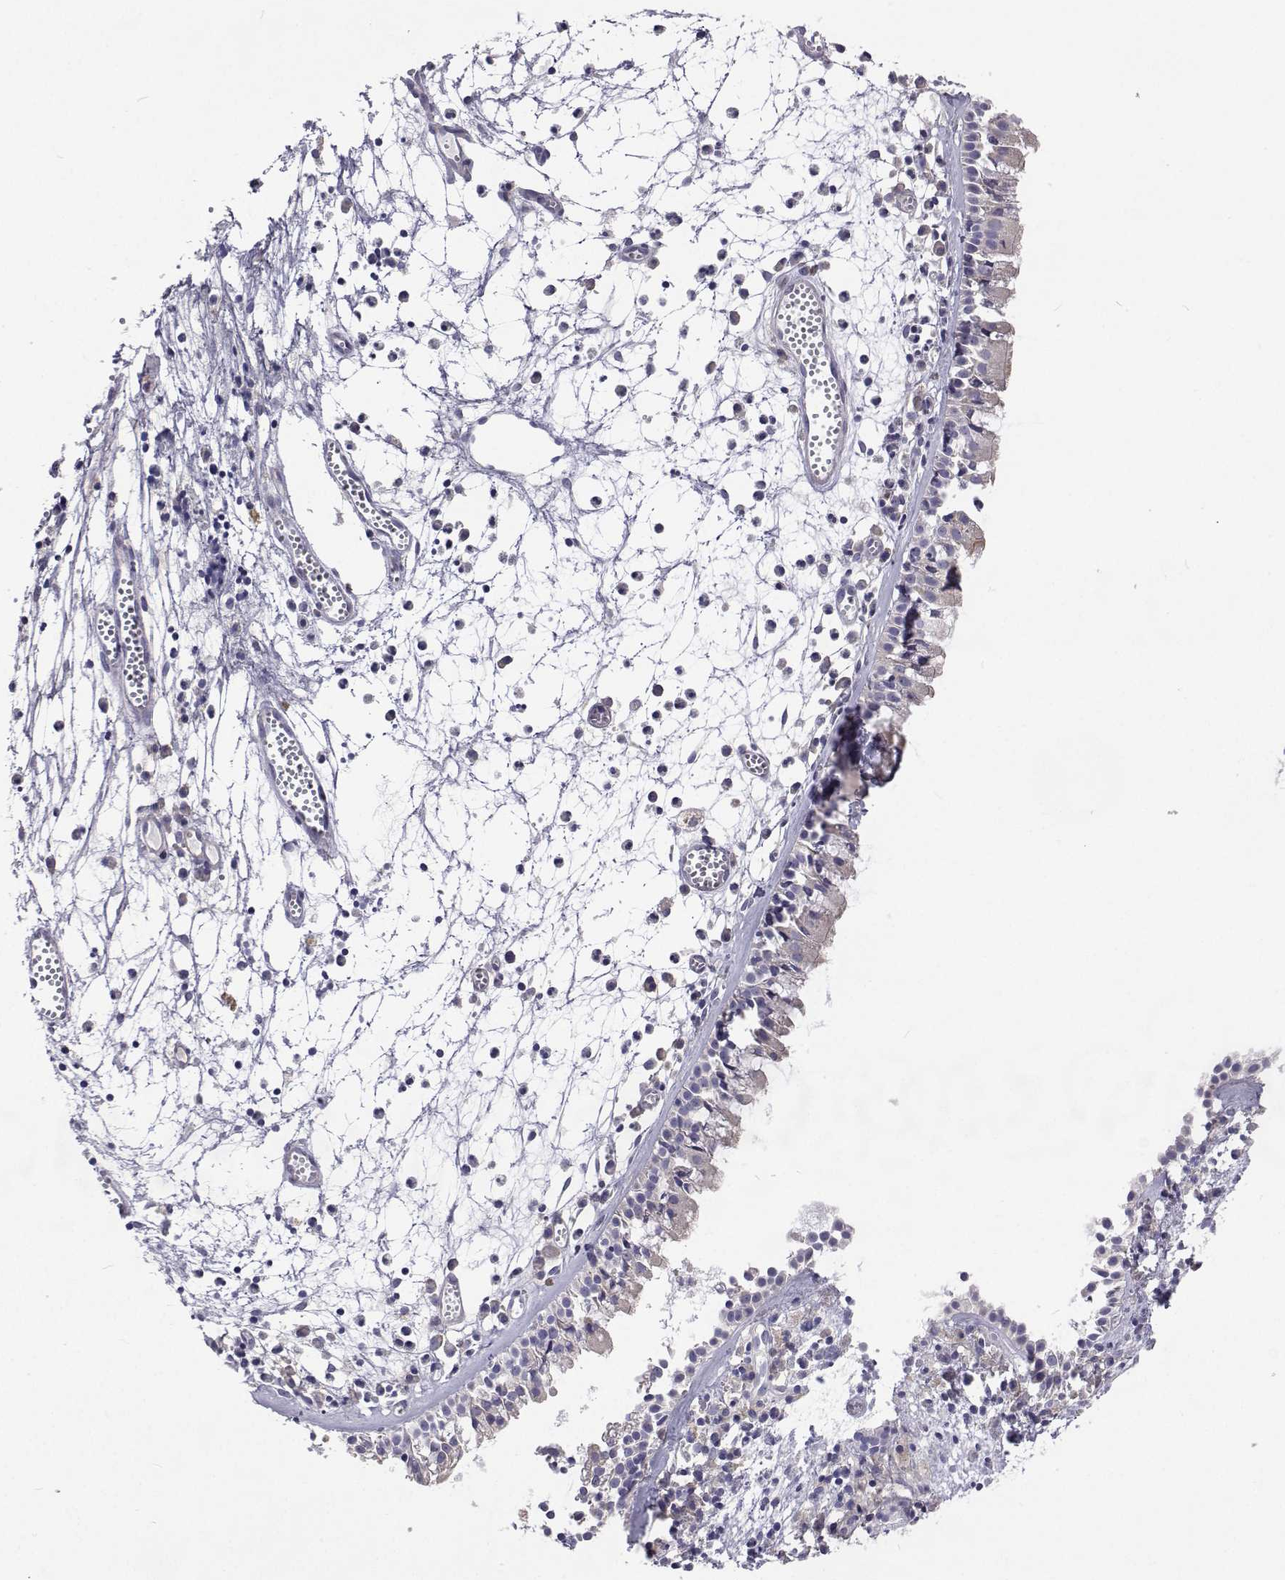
{"staining": {"intensity": "negative", "quantity": "none", "location": "none"}, "tissue": "nasopharynx", "cell_type": "Respiratory epithelial cells", "image_type": "normal", "snomed": [{"axis": "morphology", "description": "Normal tissue, NOS"}, {"axis": "topography", "description": "Nasopharynx"}], "caption": "Immunohistochemistry (IHC) of normal human nasopharynx exhibits no expression in respiratory epithelial cells.", "gene": "NPR3", "patient": {"sex": "female", "age": 52}}